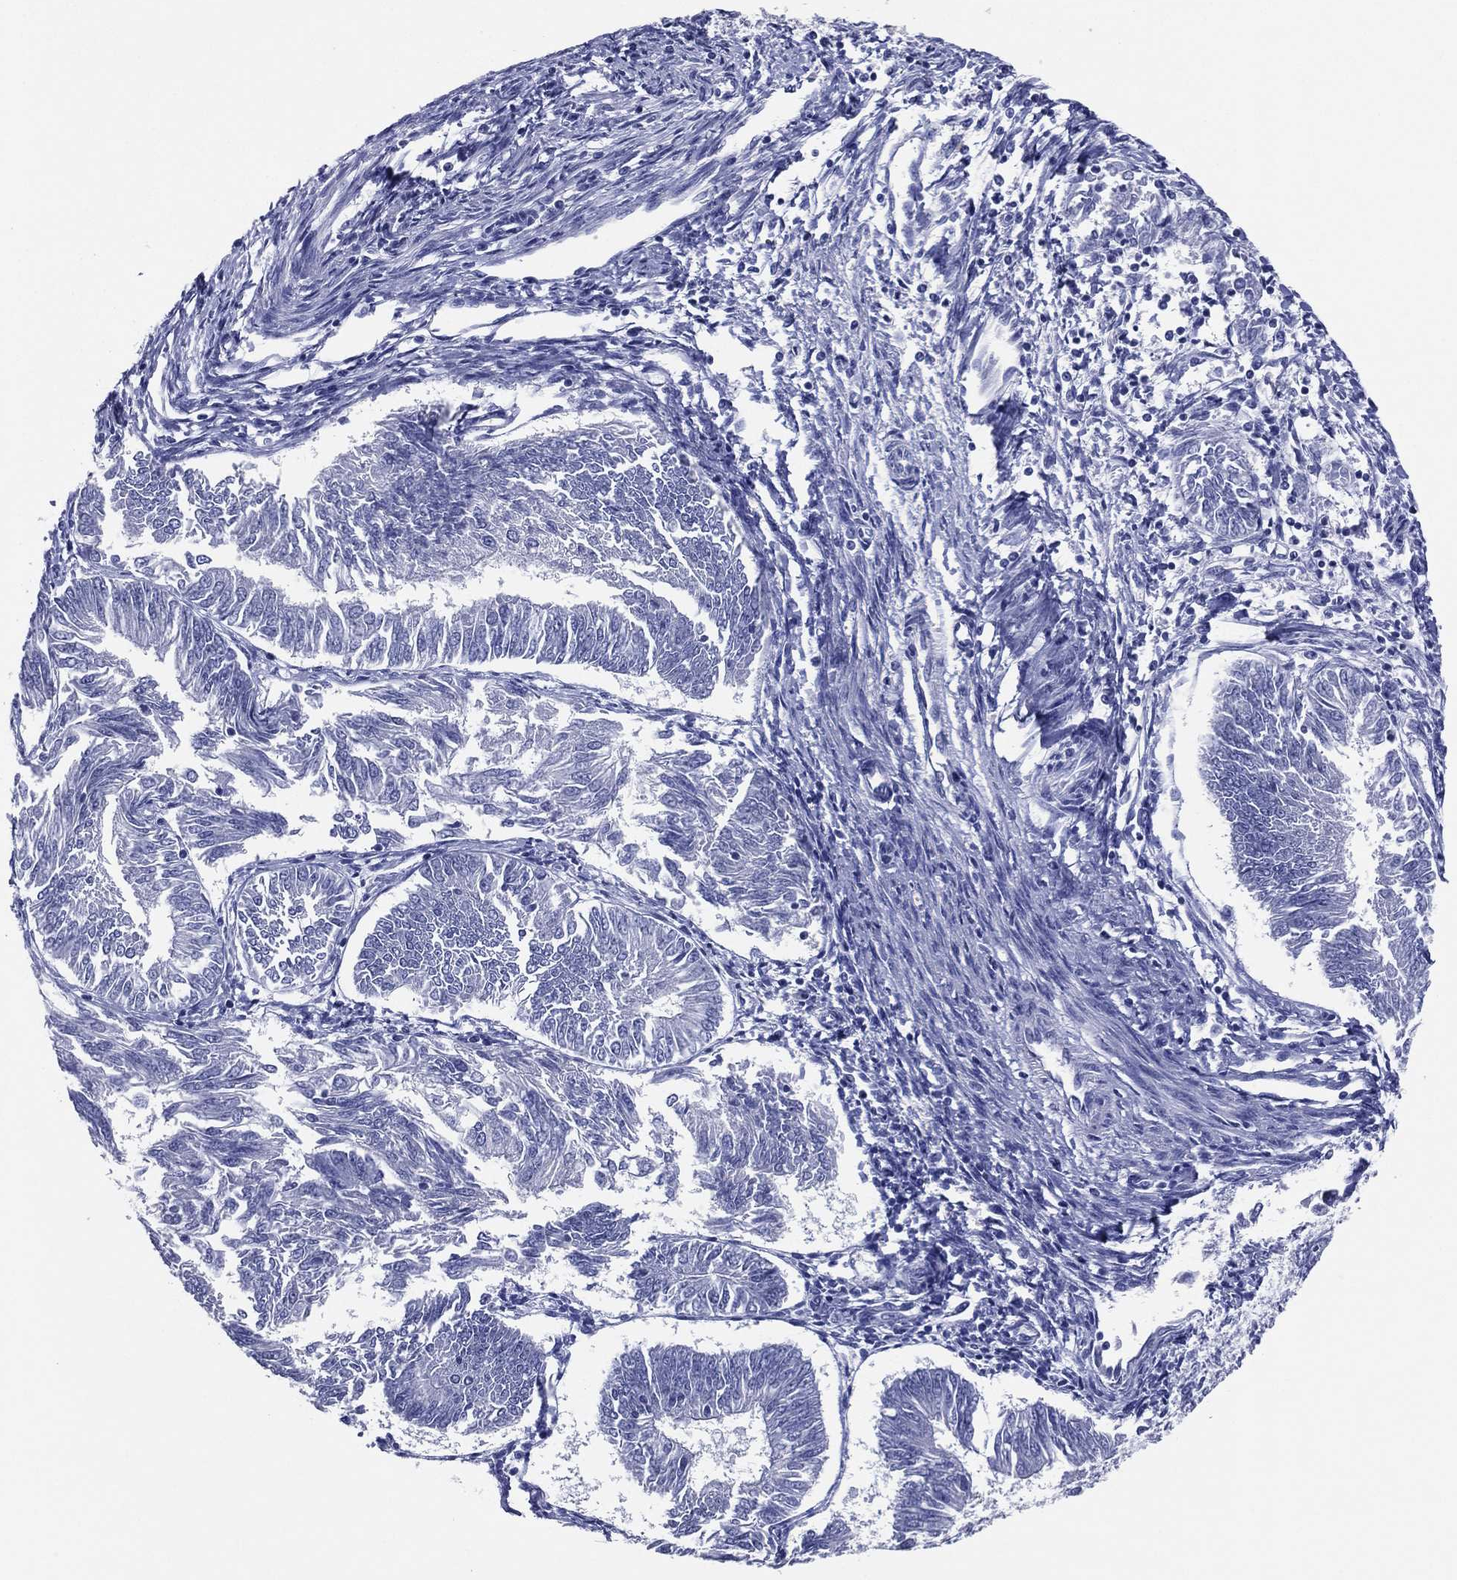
{"staining": {"intensity": "negative", "quantity": "none", "location": "none"}, "tissue": "endometrial cancer", "cell_type": "Tumor cells", "image_type": "cancer", "snomed": [{"axis": "morphology", "description": "Adenocarcinoma, NOS"}, {"axis": "topography", "description": "Endometrium"}], "caption": "An immunohistochemistry (IHC) micrograph of adenocarcinoma (endometrial) is shown. There is no staining in tumor cells of adenocarcinoma (endometrial).", "gene": "TFAP2A", "patient": {"sex": "female", "age": 58}}